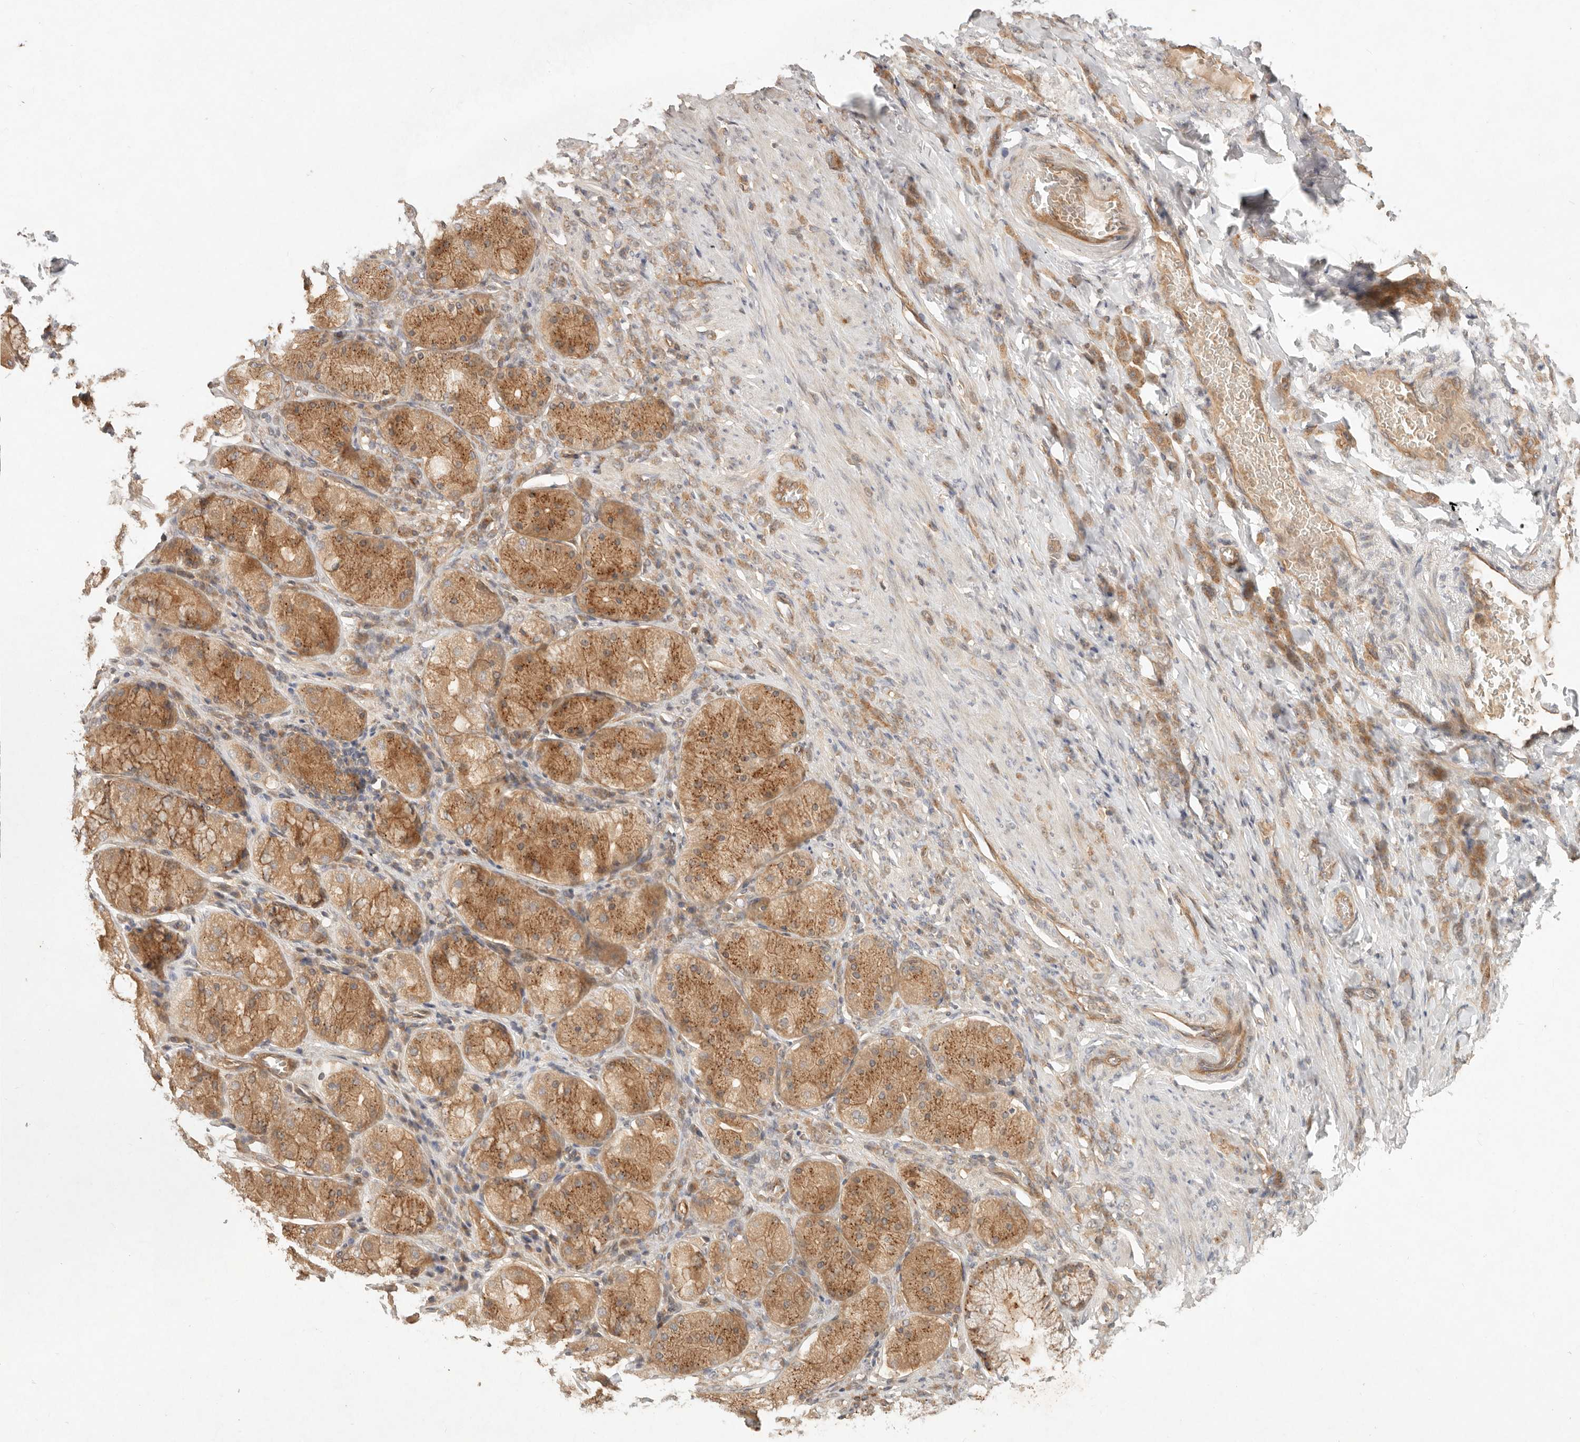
{"staining": {"intensity": "moderate", "quantity": ">75%", "location": "cytoplasmic/membranous"}, "tissue": "stomach cancer", "cell_type": "Tumor cells", "image_type": "cancer", "snomed": [{"axis": "morphology", "description": "Normal tissue, NOS"}, {"axis": "morphology", "description": "Adenocarcinoma, NOS"}, {"axis": "topography", "description": "Stomach"}], "caption": "Immunohistochemistry (IHC) photomicrograph of neoplastic tissue: stomach cancer (adenocarcinoma) stained using immunohistochemistry exhibits medium levels of moderate protein expression localized specifically in the cytoplasmic/membranous of tumor cells, appearing as a cytoplasmic/membranous brown color.", "gene": "HECTD3", "patient": {"sex": "male", "age": 82}}